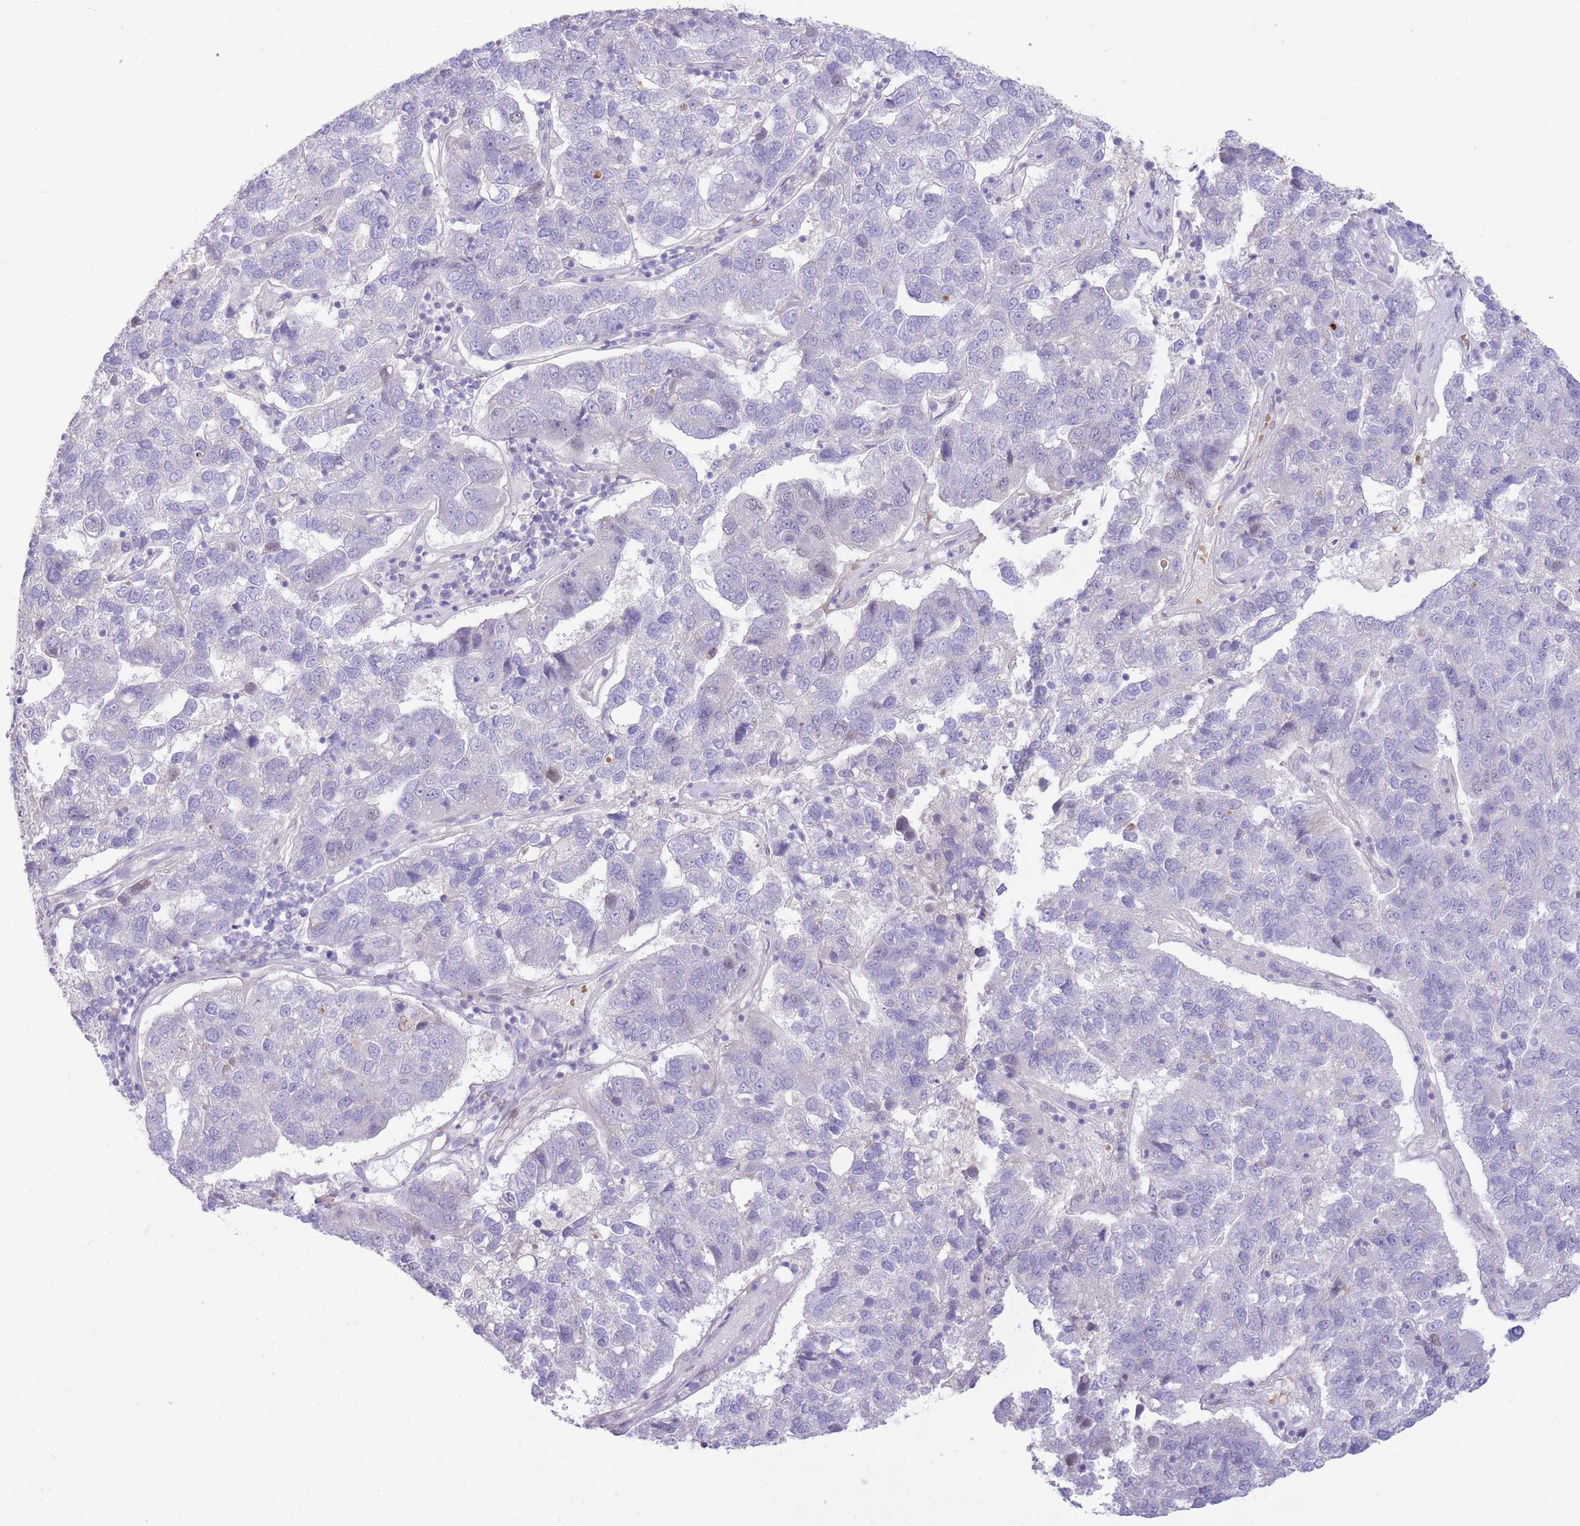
{"staining": {"intensity": "negative", "quantity": "none", "location": "none"}, "tissue": "pancreatic cancer", "cell_type": "Tumor cells", "image_type": "cancer", "snomed": [{"axis": "morphology", "description": "Adenocarcinoma, NOS"}, {"axis": "topography", "description": "Pancreas"}], "caption": "Immunohistochemical staining of pancreatic cancer (adenocarcinoma) displays no significant positivity in tumor cells. Brightfield microscopy of immunohistochemistry (IHC) stained with DAB (3,3'-diaminobenzidine) (brown) and hematoxylin (blue), captured at high magnification.", "gene": "FBXO46", "patient": {"sex": "female", "age": 61}}